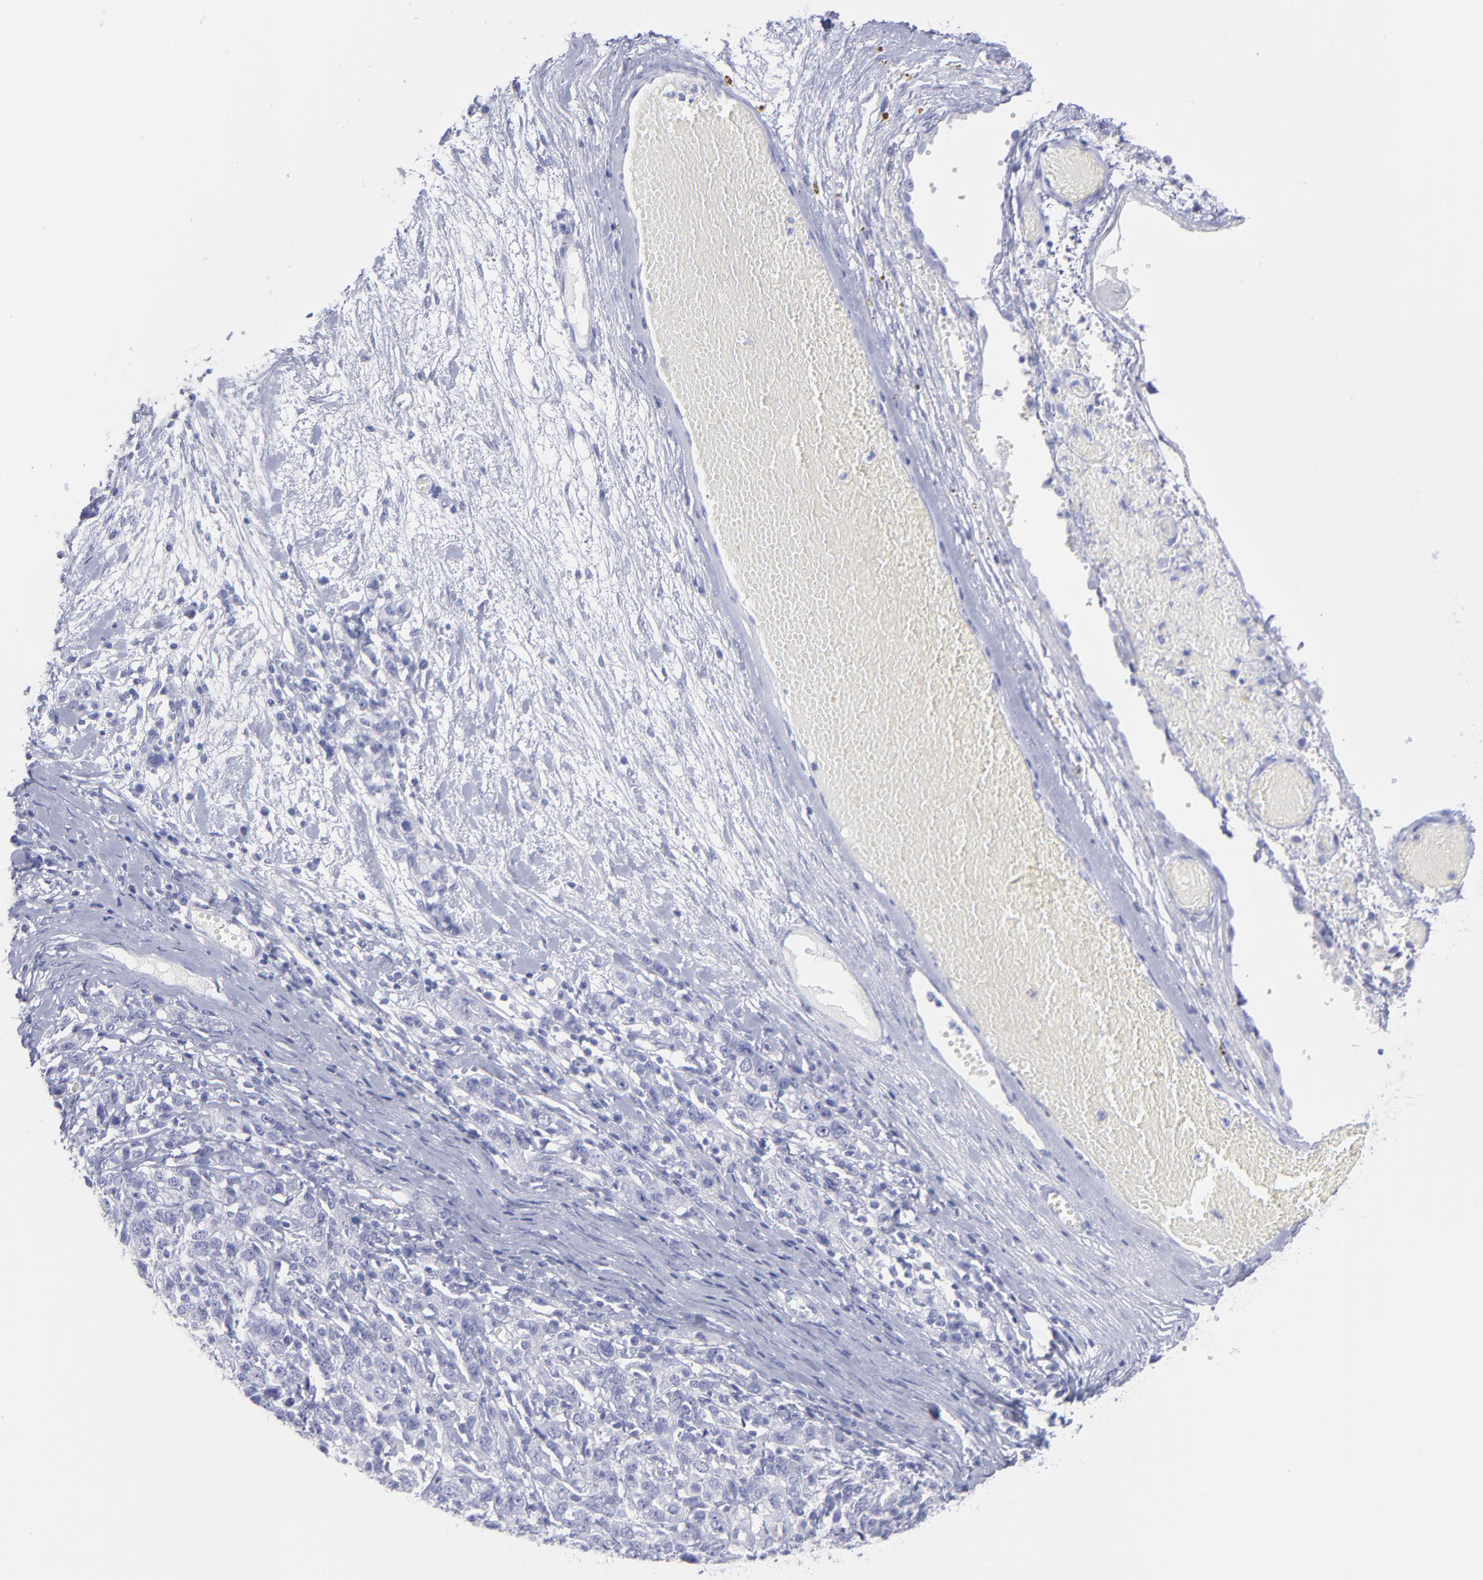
{"staining": {"intensity": "negative", "quantity": "none", "location": "none"}, "tissue": "ovarian cancer", "cell_type": "Tumor cells", "image_type": "cancer", "snomed": [{"axis": "morphology", "description": "Cystadenocarcinoma, serous, NOS"}, {"axis": "topography", "description": "Ovary"}], "caption": "This image is of ovarian cancer (serous cystadenocarcinoma) stained with immunohistochemistry to label a protein in brown with the nuclei are counter-stained blue. There is no positivity in tumor cells. (Immunohistochemistry, brightfield microscopy, high magnification).", "gene": "F13B", "patient": {"sex": "female", "age": 71}}